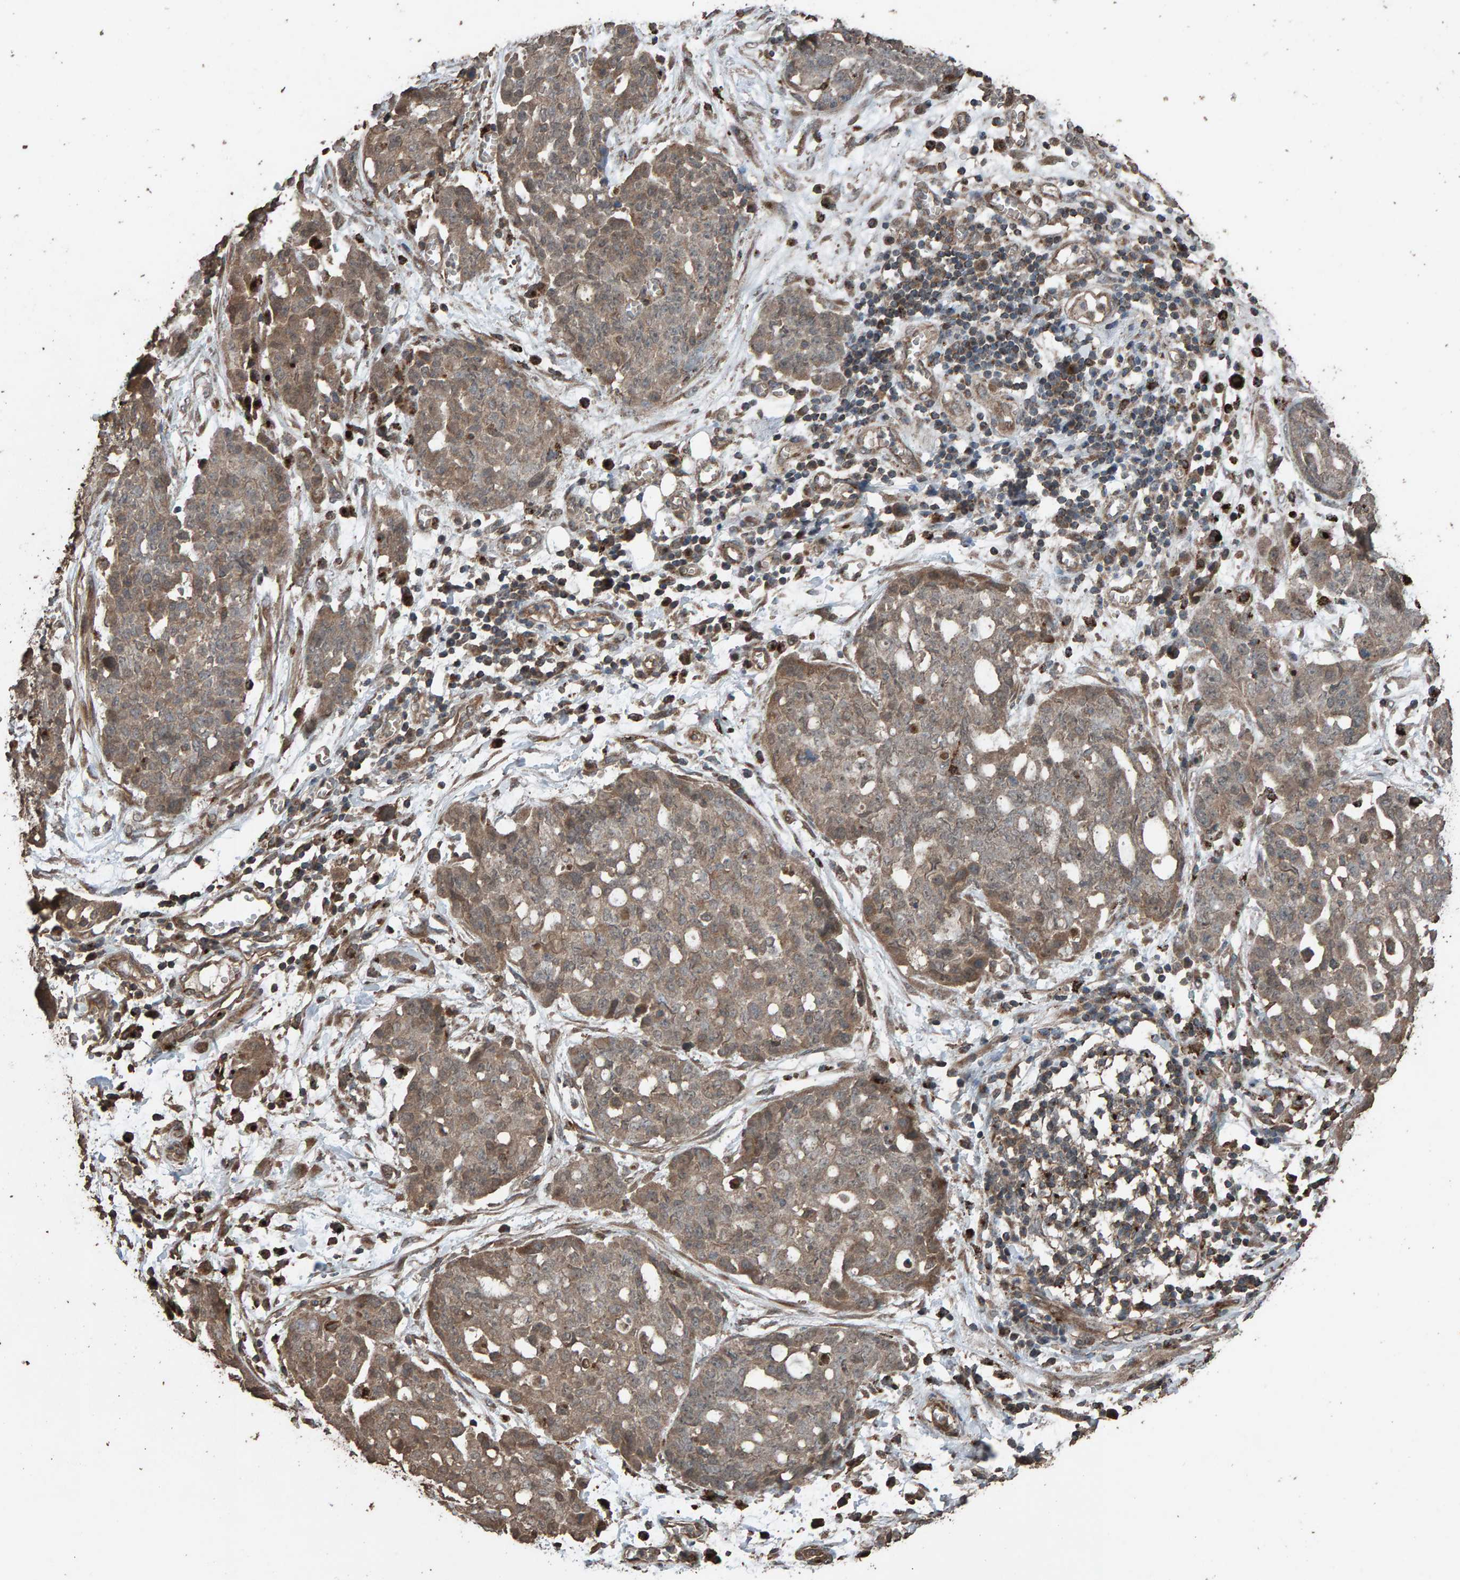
{"staining": {"intensity": "moderate", "quantity": ">75%", "location": "cytoplasmic/membranous"}, "tissue": "ovarian cancer", "cell_type": "Tumor cells", "image_type": "cancer", "snomed": [{"axis": "morphology", "description": "Cystadenocarcinoma, serous, NOS"}, {"axis": "topography", "description": "Soft tissue"}, {"axis": "topography", "description": "Ovary"}], "caption": "DAB (3,3'-diaminobenzidine) immunohistochemical staining of human ovarian cancer (serous cystadenocarcinoma) displays moderate cytoplasmic/membranous protein staining in approximately >75% of tumor cells.", "gene": "DUS1L", "patient": {"sex": "female", "age": 57}}